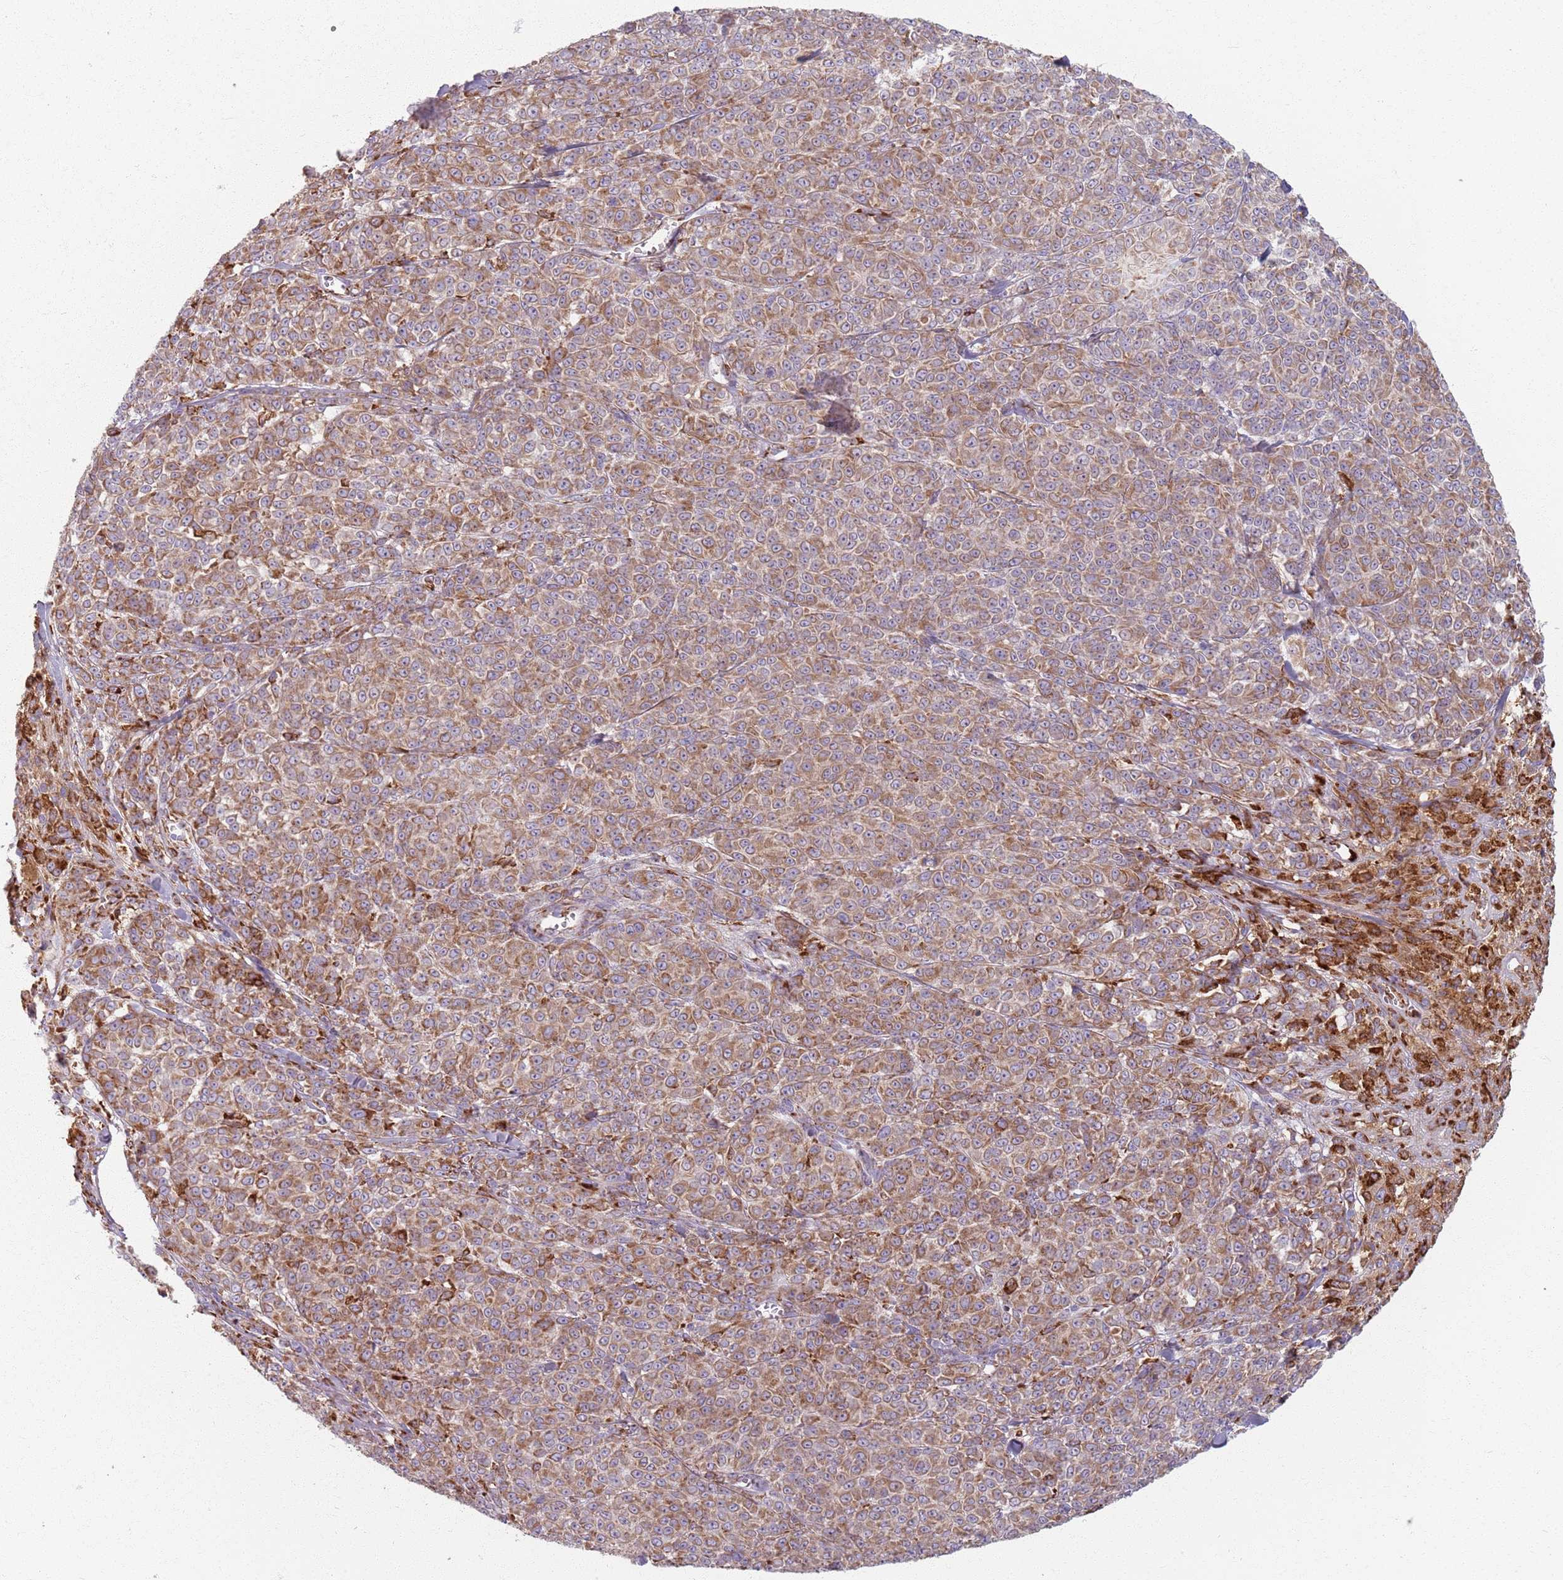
{"staining": {"intensity": "moderate", "quantity": ">75%", "location": "cytoplasmic/membranous"}, "tissue": "melanoma", "cell_type": "Tumor cells", "image_type": "cancer", "snomed": [{"axis": "morphology", "description": "Normal tissue, NOS"}, {"axis": "morphology", "description": "Malignant melanoma, NOS"}, {"axis": "topography", "description": "Skin"}], "caption": "A photomicrograph of human melanoma stained for a protein exhibits moderate cytoplasmic/membranous brown staining in tumor cells.", "gene": "COLGALT1", "patient": {"sex": "female", "age": 34}}